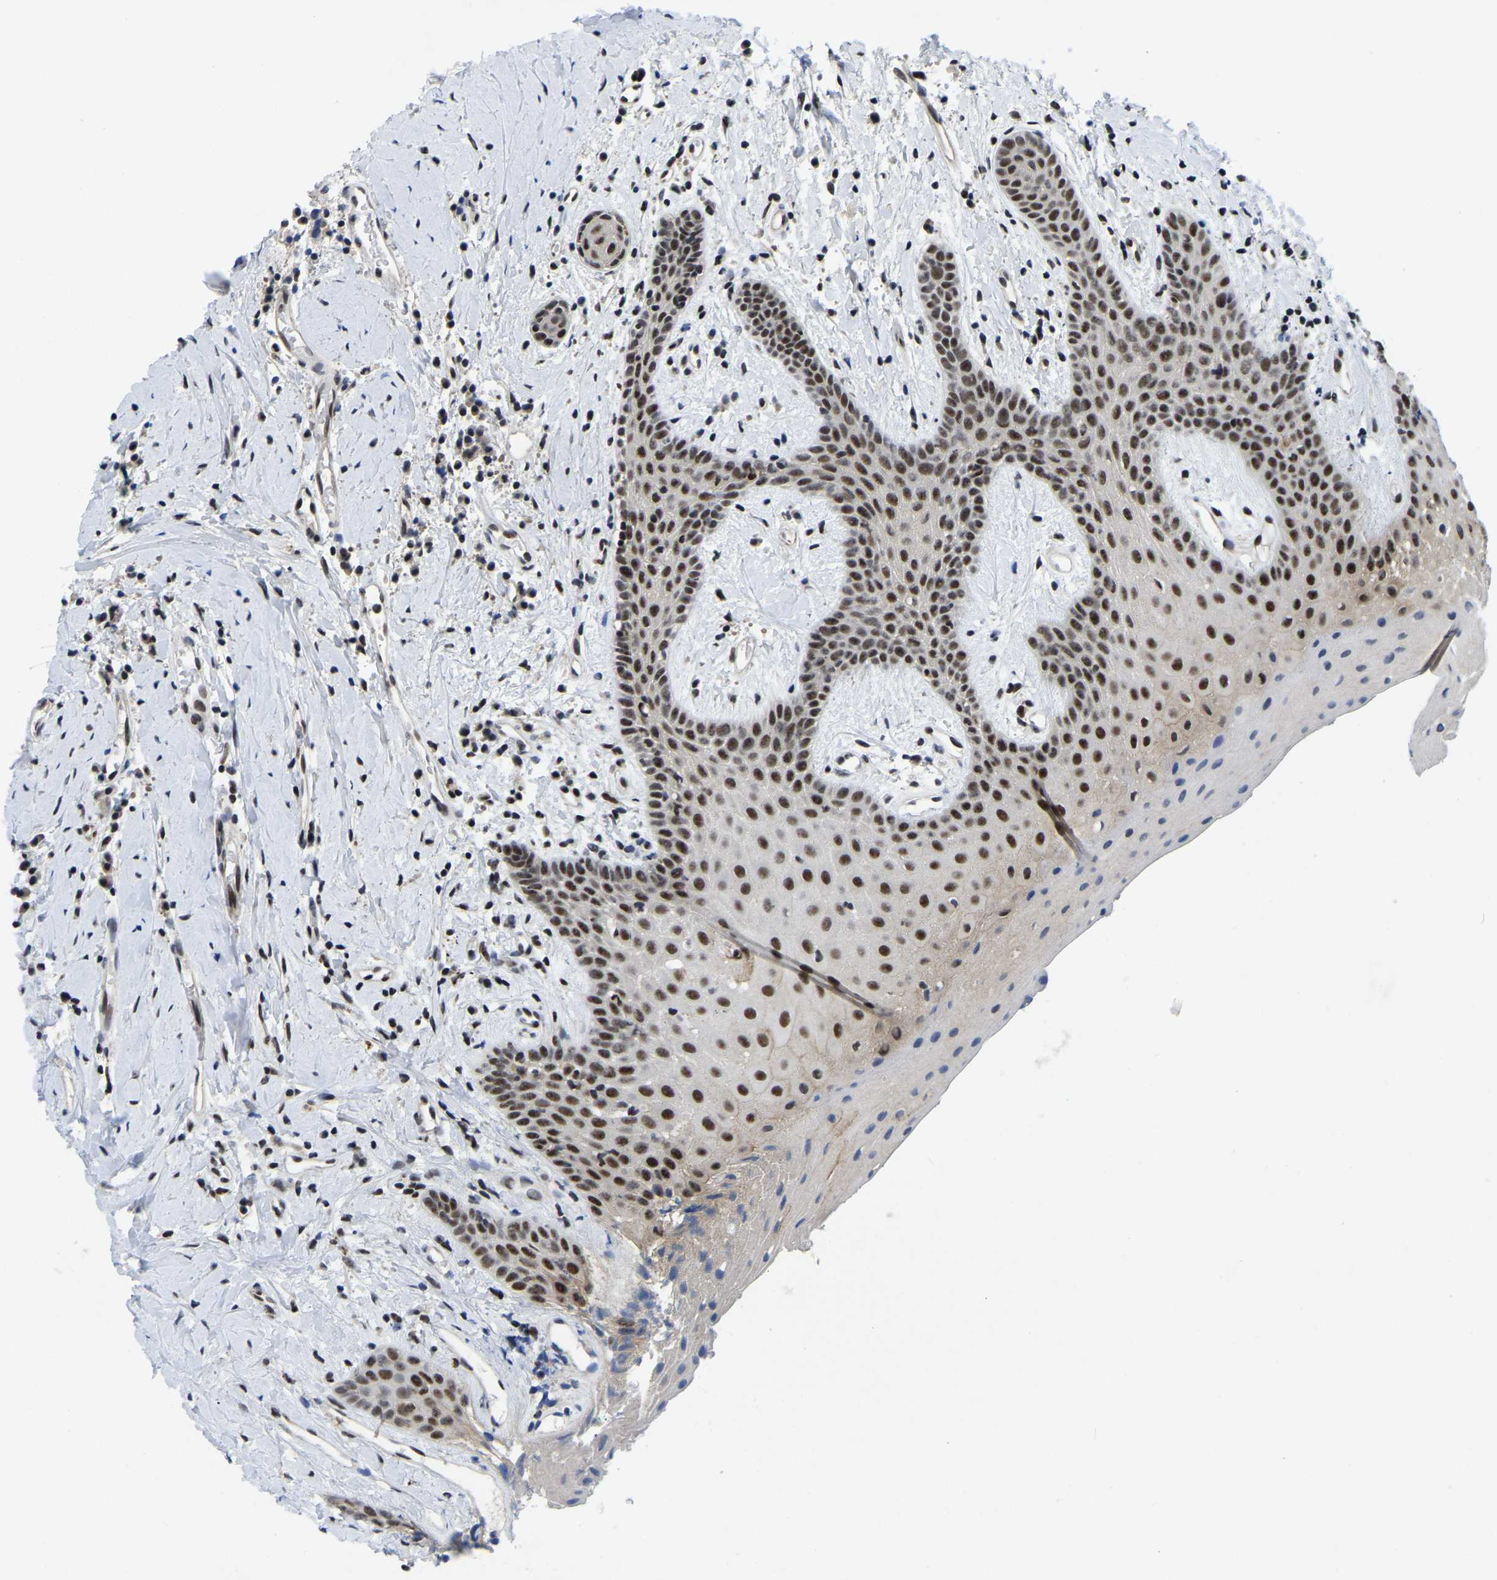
{"staining": {"intensity": "moderate", "quantity": ">75%", "location": "nuclear"}, "tissue": "oral mucosa", "cell_type": "Squamous epithelial cells", "image_type": "normal", "snomed": [{"axis": "morphology", "description": "Normal tissue, NOS"}, {"axis": "morphology", "description": "Squamous cell carcinoma, NOS"}, {"axis": "topography", "description": "Oral tissue"}, {"axis": "topography", "description": "Salivary gland"}, {"axis": "topography", "description": "Head-Neck"}], "caption": "Immunohistochemical staining of unremarkable oral mucosa reveals moderate nuclear protein expression in approximately >75% of squamous epithelial cells.", "gene": "POLDIP3", "patient": {"sex": "female", "age": 62}}